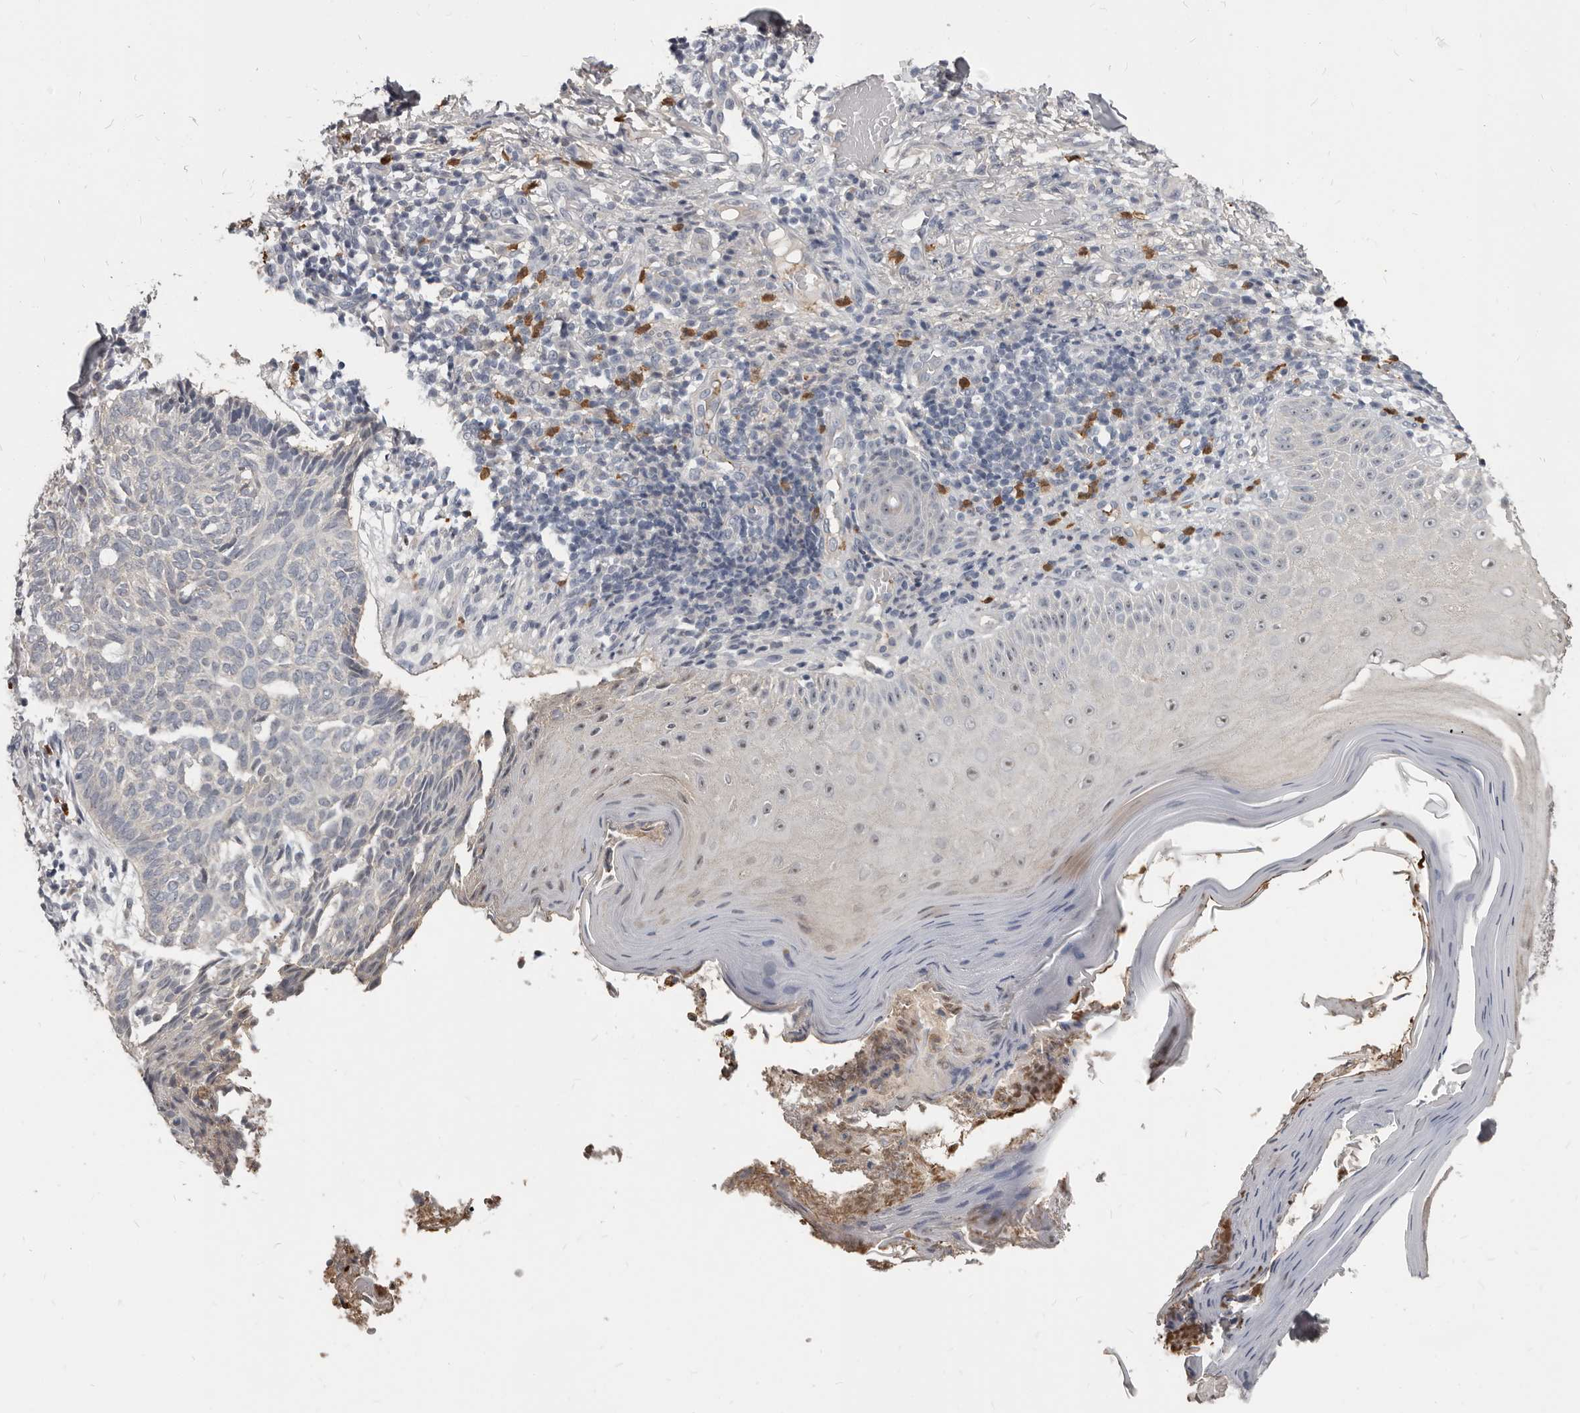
{"staining": {"intensity": "negative", "quantity": "none", "location": "none"}, "tissue": "skin cancer", "cell_type": "Tumor cells", "image_type": "cancer", "snomed": [{"axis": "morphology", "description": "Normal tissue, NOS"}, {"axis": "morphology", "description": "Basal cell carcinoma"}, {"axis": "topography", "description": "Skin"}], "caption": "Human skin cancer (basal cell carcinoma) stained for a protein using IHC shows no staining in tumor cells.", "gene": "GPR157", "patient": {"sex": "male", "age": 50}}